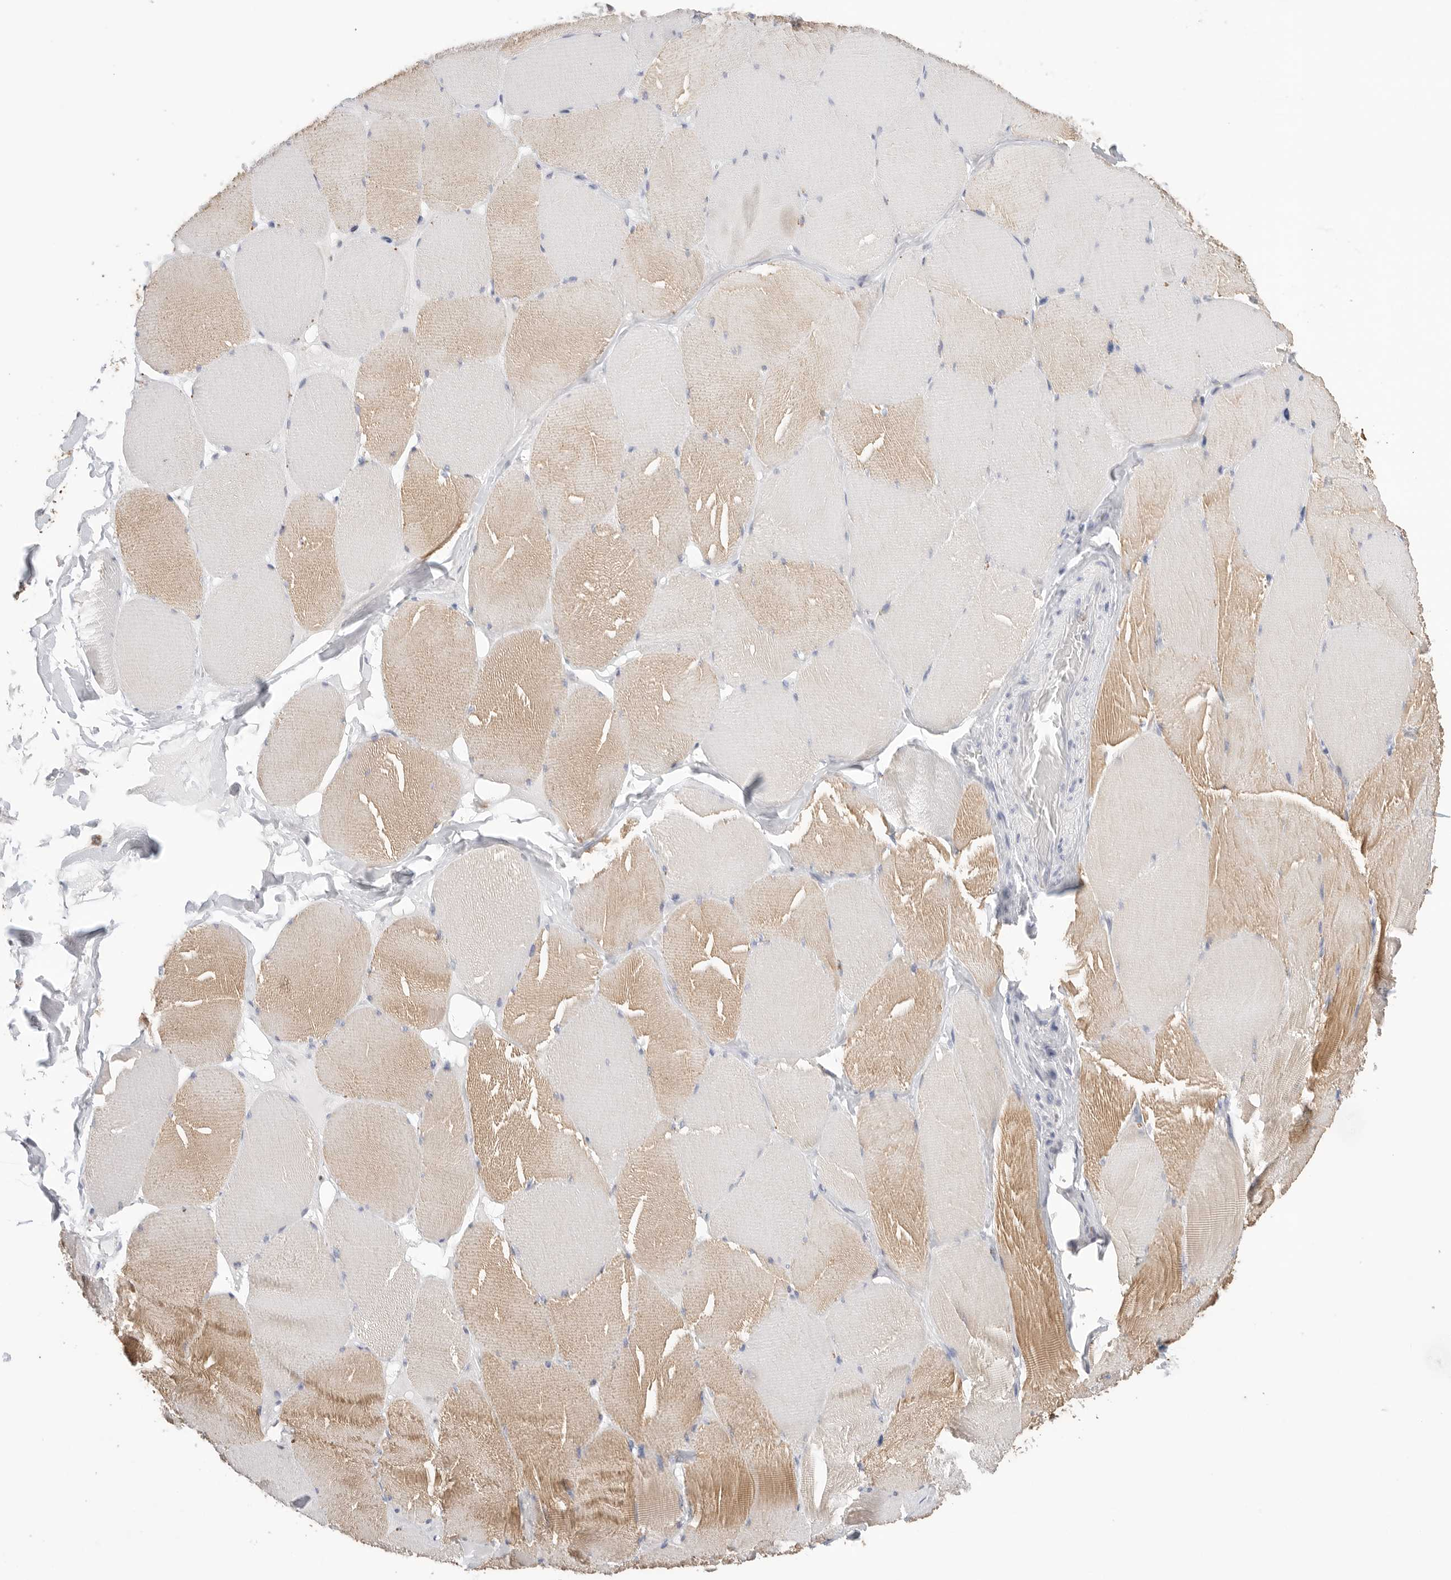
{"staining": {"intensity": "moderate", "quantity": "<25%", "location": "cytoplasmic/membranous"}, "tissue": "skeletal muscle", "cell_type": "Myocytes", "image_type": "normal", "snomed": [{"axis": "morphology", "description": "Normal tissue, NOS"}, {"axis": "topography", "description": "Skin"}, {"axis": "topography", "description": "Skeletal muscle"}], "caption": "A low amount of moderate cytoplasmic/membranous expression is appreciated in about <25% of myocytes in unremarkable skeletal muscle.", "gene": "GGH", "patient": {"sex": "male", "age": 83}}